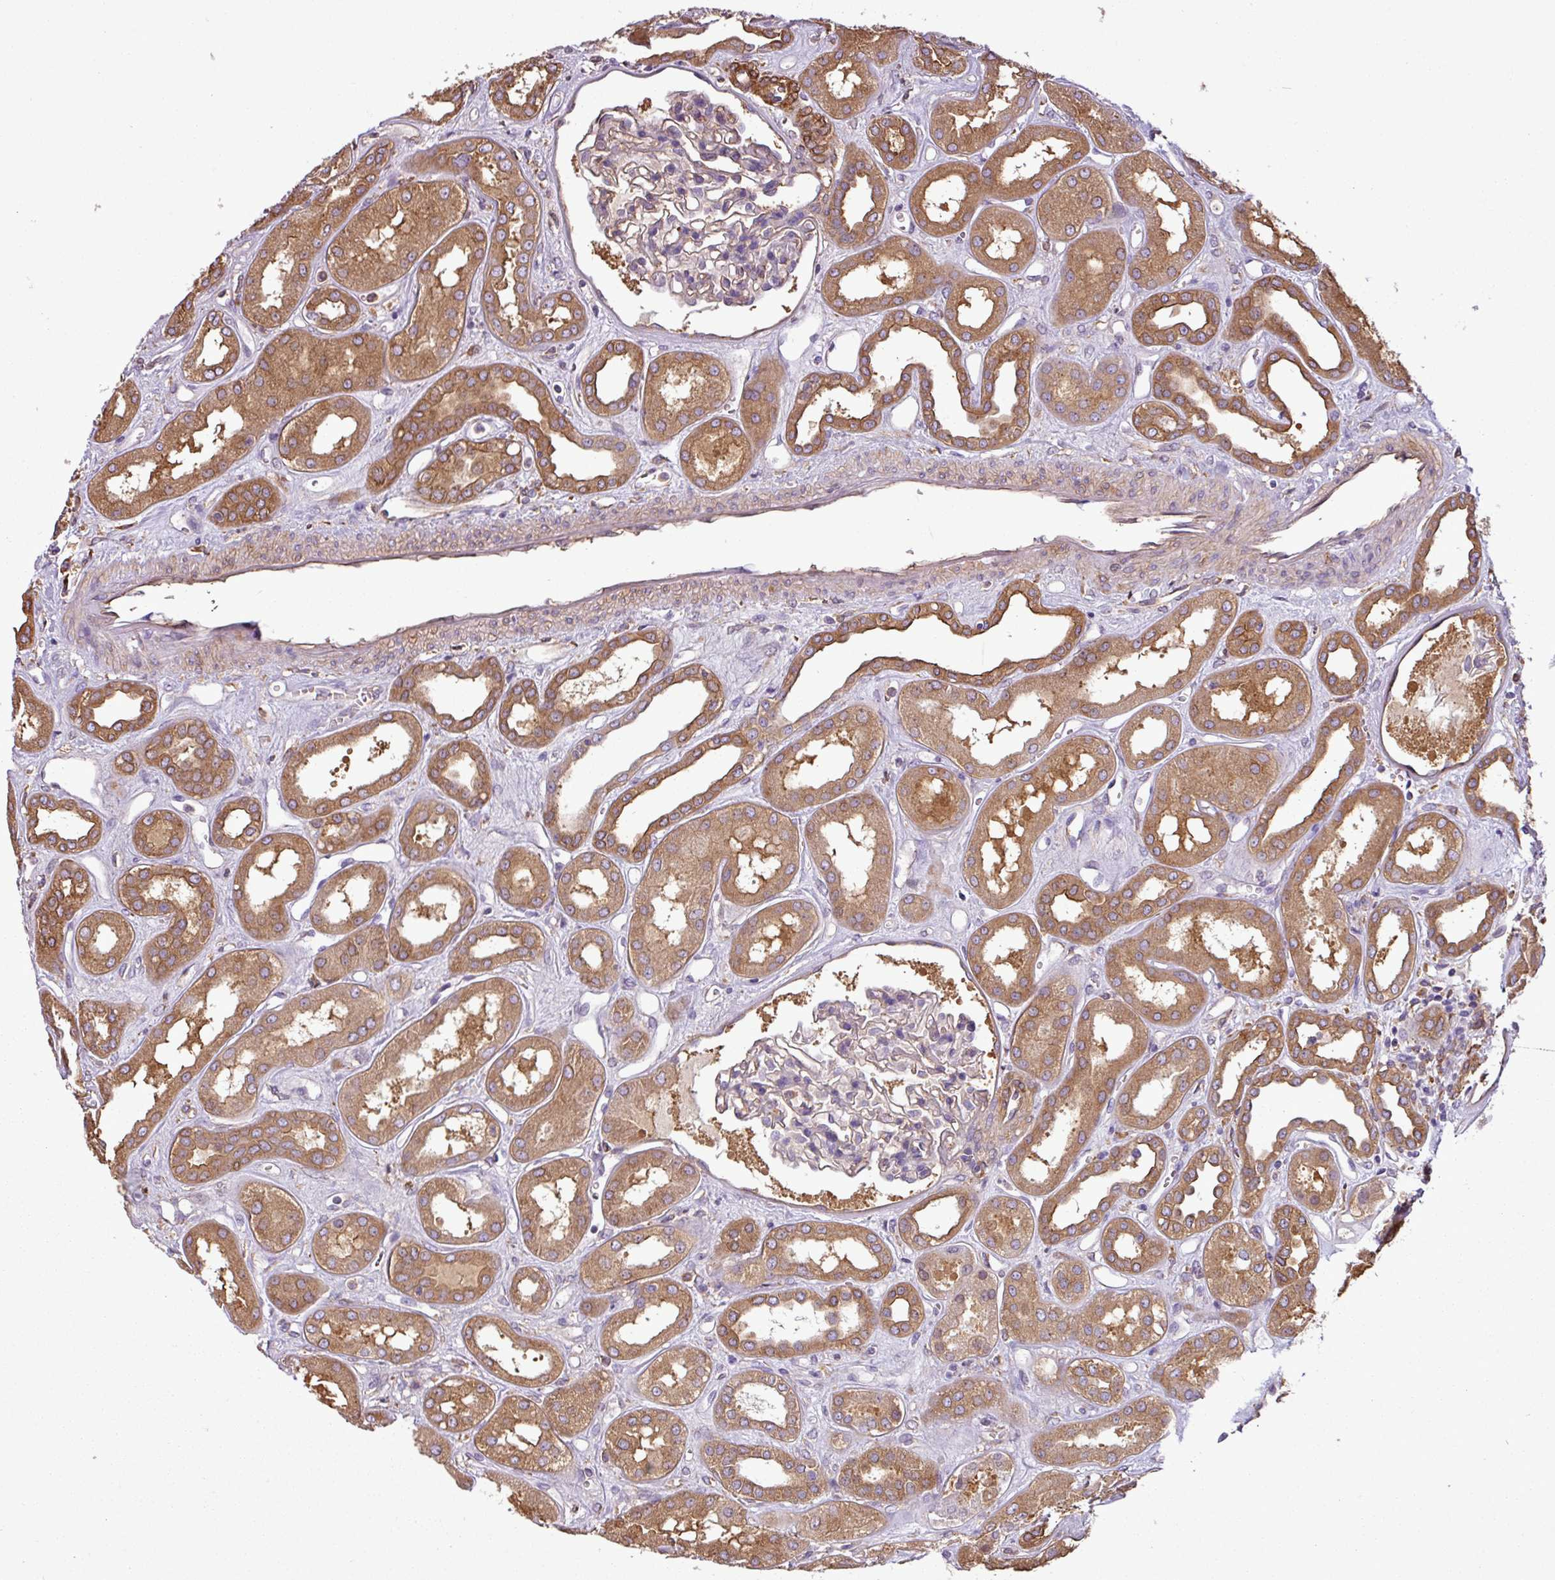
{"staining": {"intensity": "negative", "quantity": "none", "location": "none"}, "tissue": "kidney", "cell_type": "Cells in glomeruli", "image_type": "normal", "snomed": [{"axis": "morphology", "description": "Normal tissue, NOS"}, {"axis": "topography", "description": "Kidney"}], "caption": "Immunohistochemistry of benign human kidney reveals no staining in cells in glomeruli.", "gene": "PACSIN2", "patient": {"sex": "male", "age": 59}}